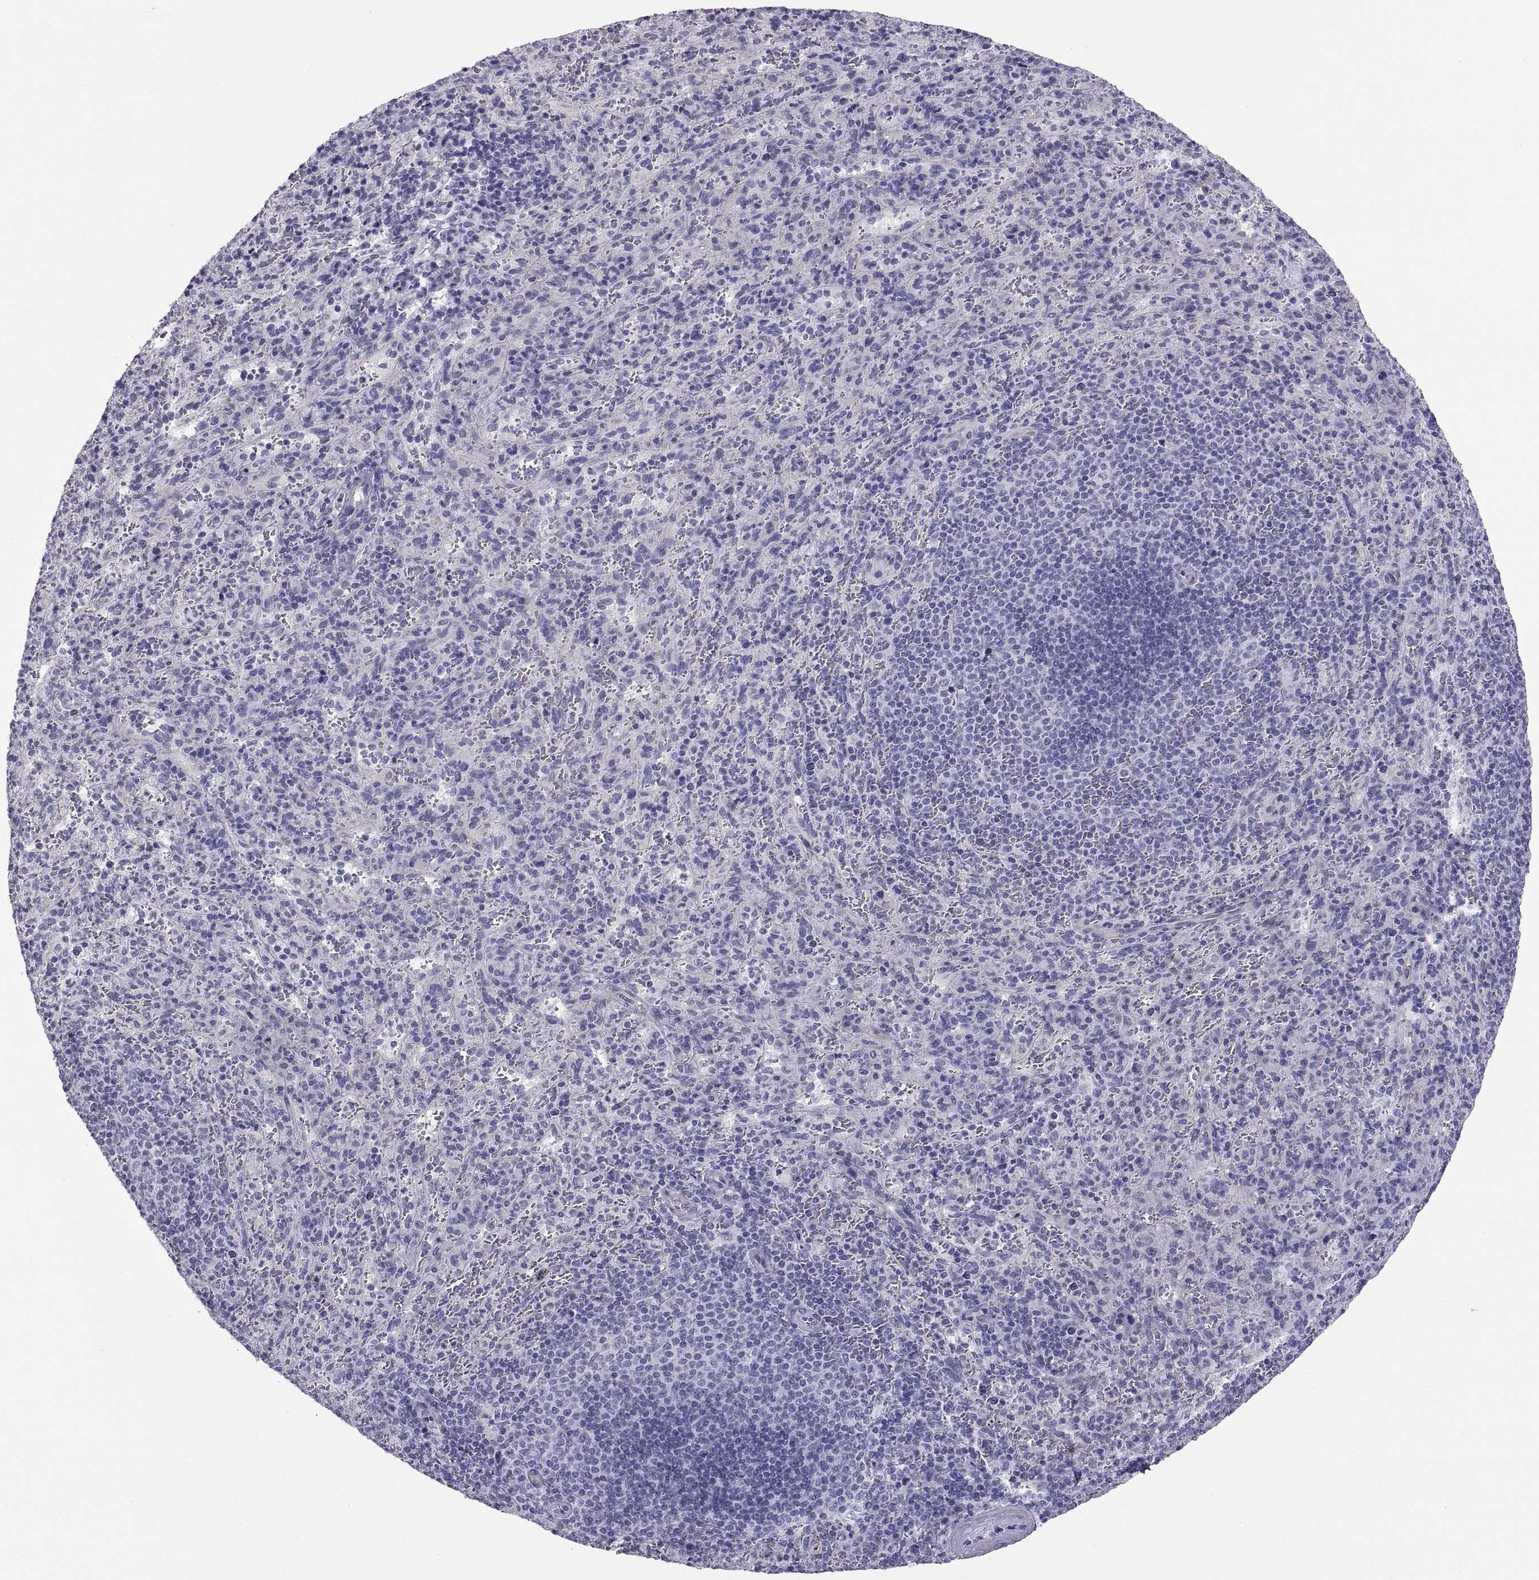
{"staining": {"intensity": "negative", "quantity": "none", "location": "none"}, "tissue": "spleen", "cell_type": "Cells in red pulp", "image_type": "normal", "snomed": [{"axis": "morphology", "description": "Normal tissue, NOS"}, {"axis": "topography", "description": "Spleen"}], "caption": "DAB immunohistochemical staining of normal spleen reveals no significant expression in cells in red pulp.", "gene": "TEX13A", "patient": {"sex": "male", "age": 57}}